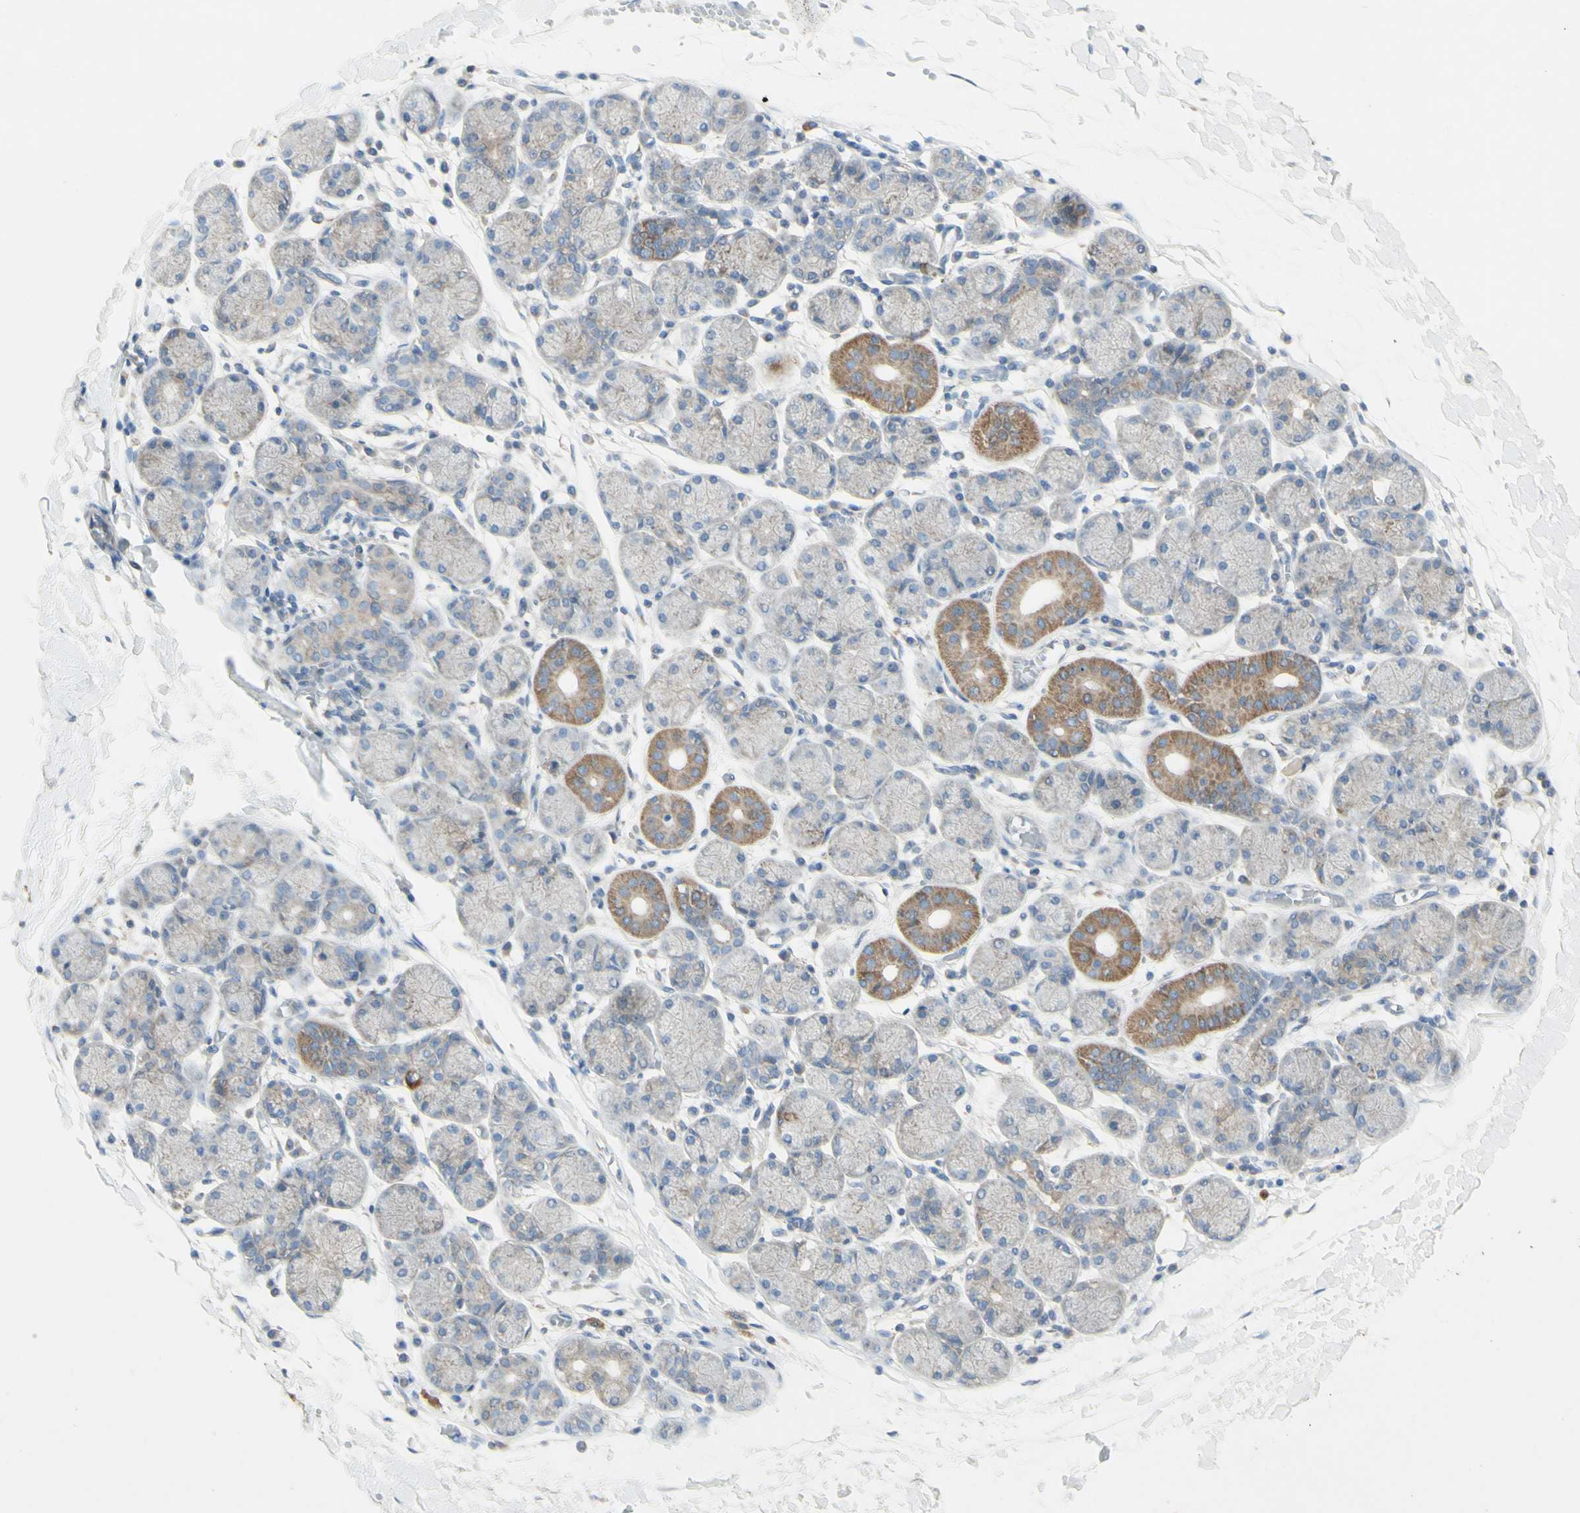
{"staining": {"intensity": "moderate", "quantity": "<25%", "location": "cytoplasmic/membranous"}, "tissue": "salivary gland", "cell_type": "Glandular cells", "image_type": "normal", "snomed": [{"axis": "morphology", "description": "Normal tissue, NOS"}, {"axis": "topography", "description": "Salivary gland"}], "caption": "Immunohistochemistry histopathology image of normal salivary gland stained for a protein (brown), which exhibits low levels of moderate cytoplasmic/membranous positivity in about <25% of glandular cells.", "gene": "CNTNAP1", "patient": {"sex": "female", "age": 24}}